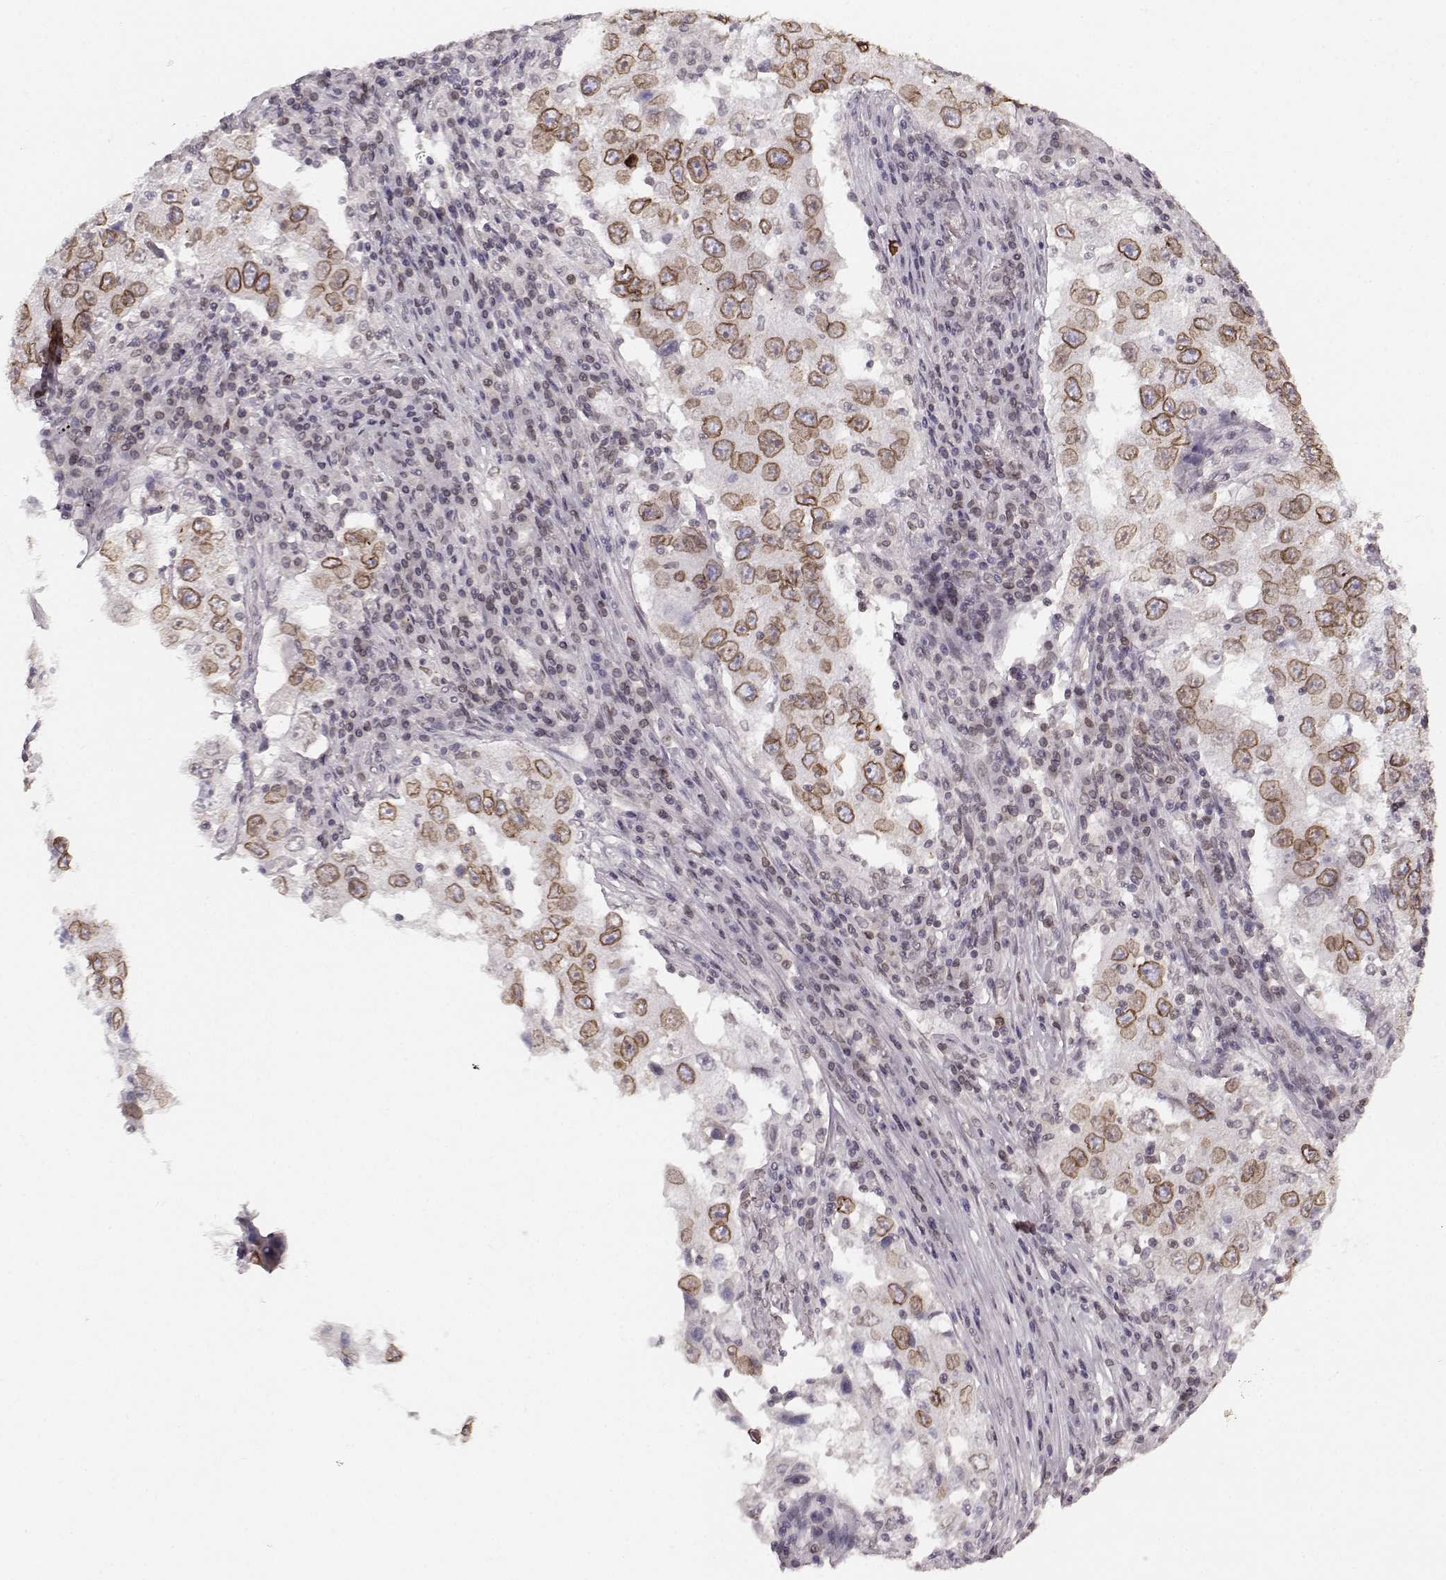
{"staining": {"intensity": "moderate", "quantity": ">75%", "location": "cytoplasmic/membranous,nuclear"}, "tissue": "lung cancer", "cell_type": "Tumor cells", "image_type": "cancer", "snomed": [{"axis": "morphology", "description": "Adenocarcinoma, NOS"}, {"axis": "topography", "description": "Lung"}], "caption": "IHC of lung cancer (adenocarcinoma) demonstrates medium levels of moderate cytoplasmic/membranous and nuclear expression in about >75% of tumor cells.", "gene": "DCAF12", "patient": {"sex": "male", "age": 73}}